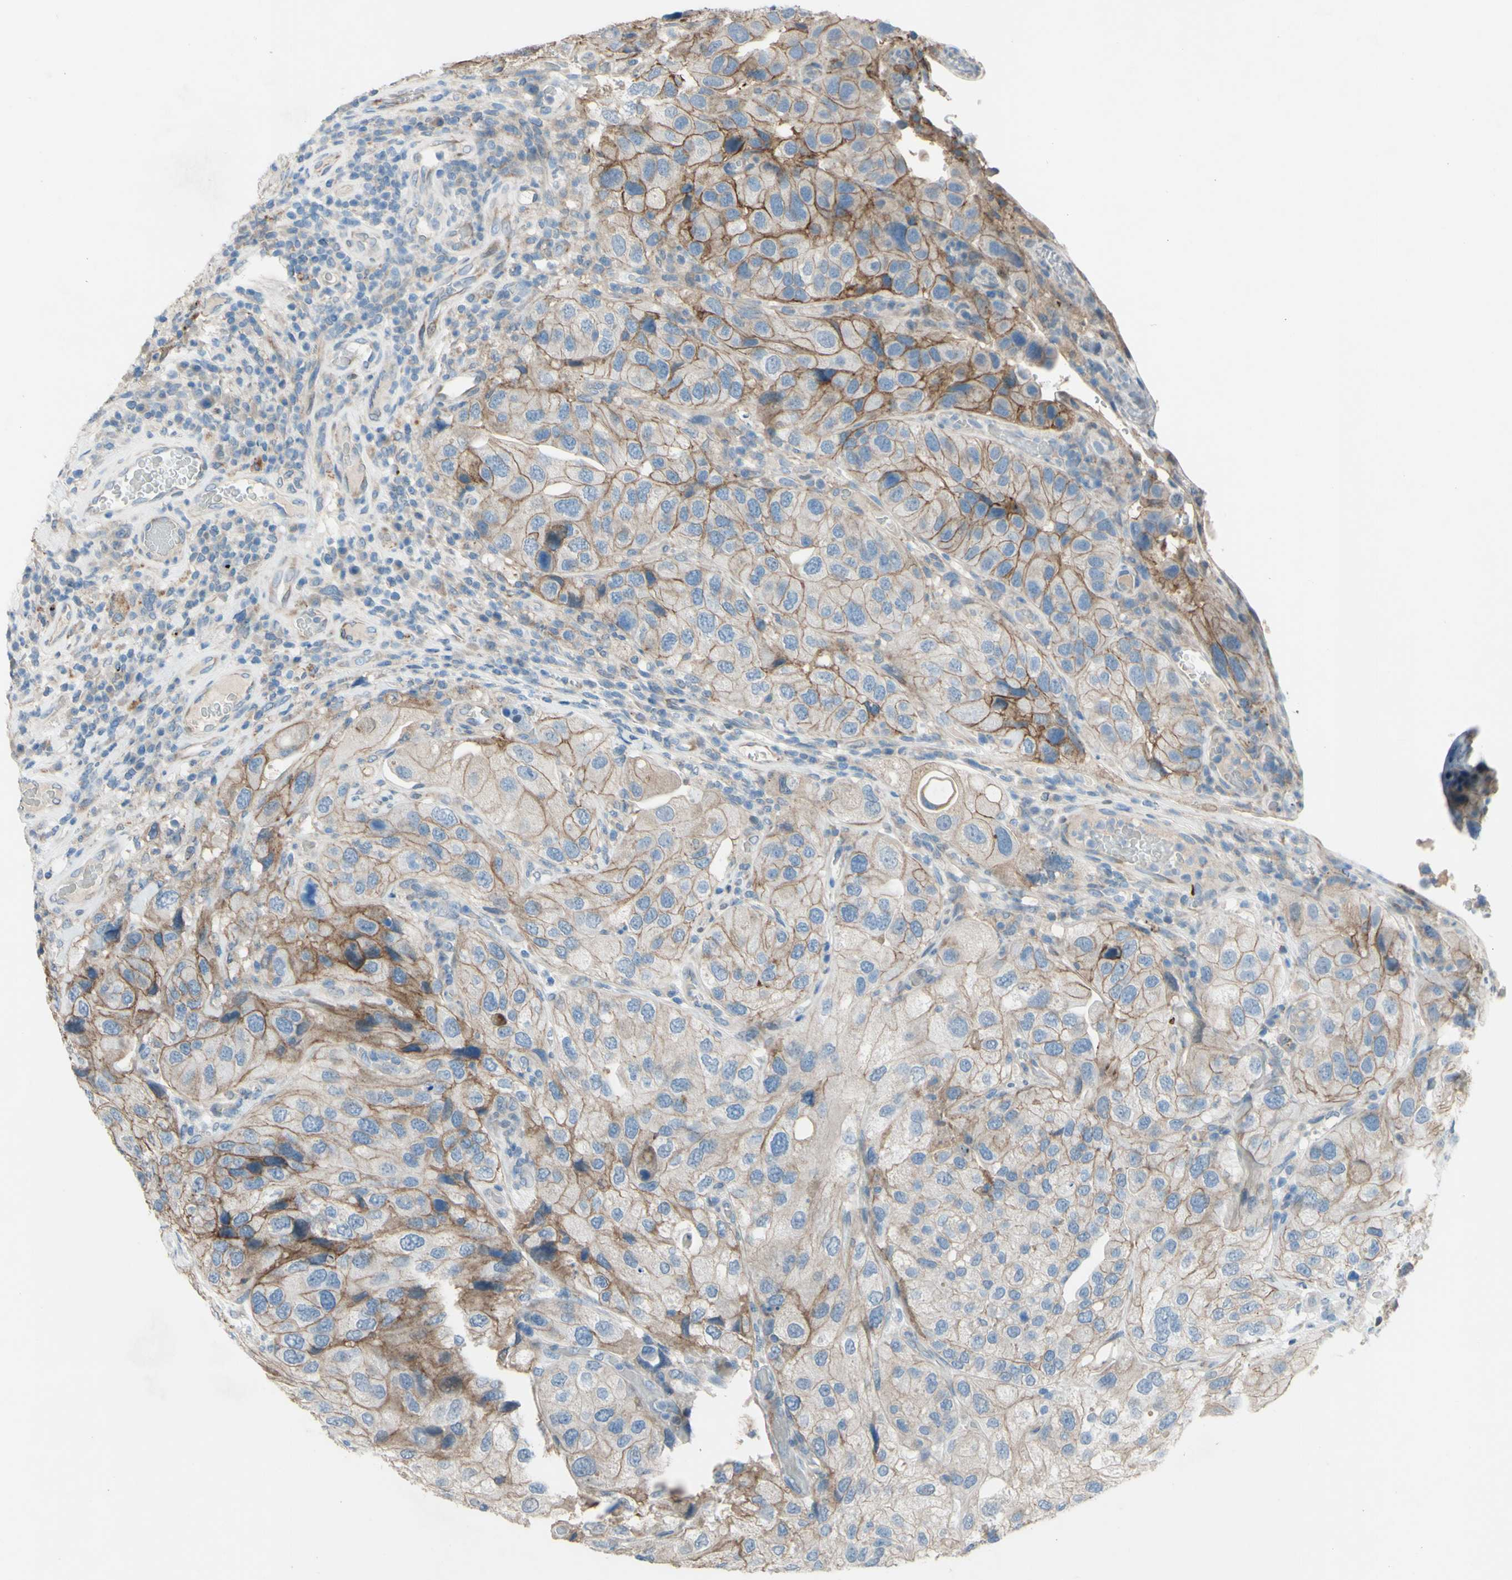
{"staining": {"intensity": "moderate", "quantity": ">75%", "location": "cytoplasmic/membranous"}, "tissue": "urothelial cancer", "cell_type": "Tumor cells", "image_type": "cancer", "snomed": [{"axis": "morphology", "description": "Urothelial carcinoma, High grade"}, {"axis": "topography", "description": "Urinary bladder"}], "caption": "Immunohistochemical staining of urothelial cancer displays medium levels of moderate cytoplasmic/membranous staining in approximately >75% of tumor cells.", "gene": "CDCP1", "patient": {"sex": "female", "age": 64}}